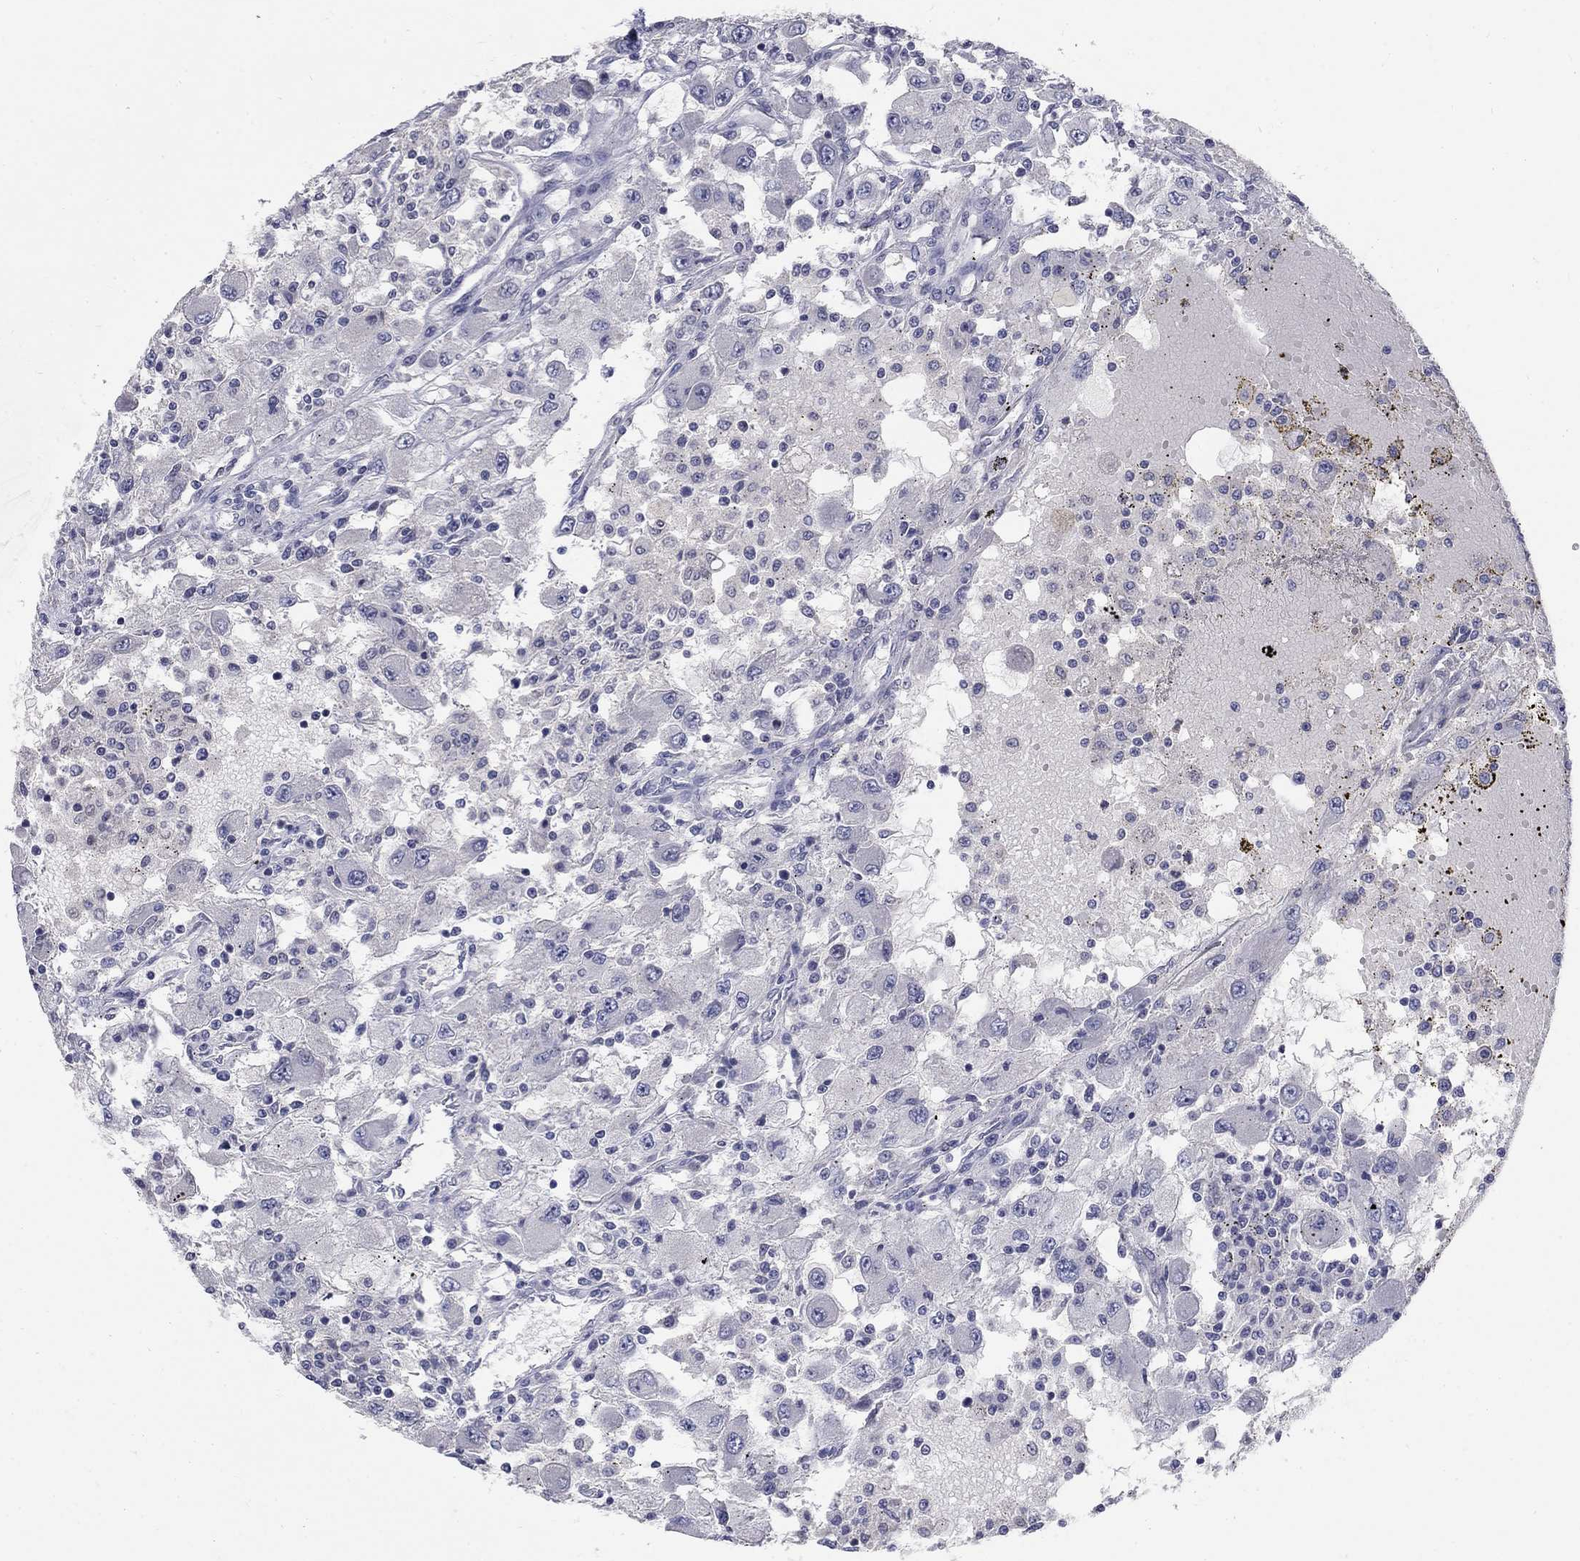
{"staining": {"intensity": "negative", "quantity": "none", "location": "none"}, "tissue": "renal cancer", "cell_type": "Tumor cells", "image_type": "cancer", "snomed": [{"axis": "morphology", "description": "Adenocarcinoma, NOS"}, {"axis": "topography", "description": "Kidney"}], "caption": "Human renal adenocarcinoma stained for a protein using IHC exhibits no positivity in tumor cells.", "gene": "PTH1R", "patient": {"sex": "female", "age": 67}}